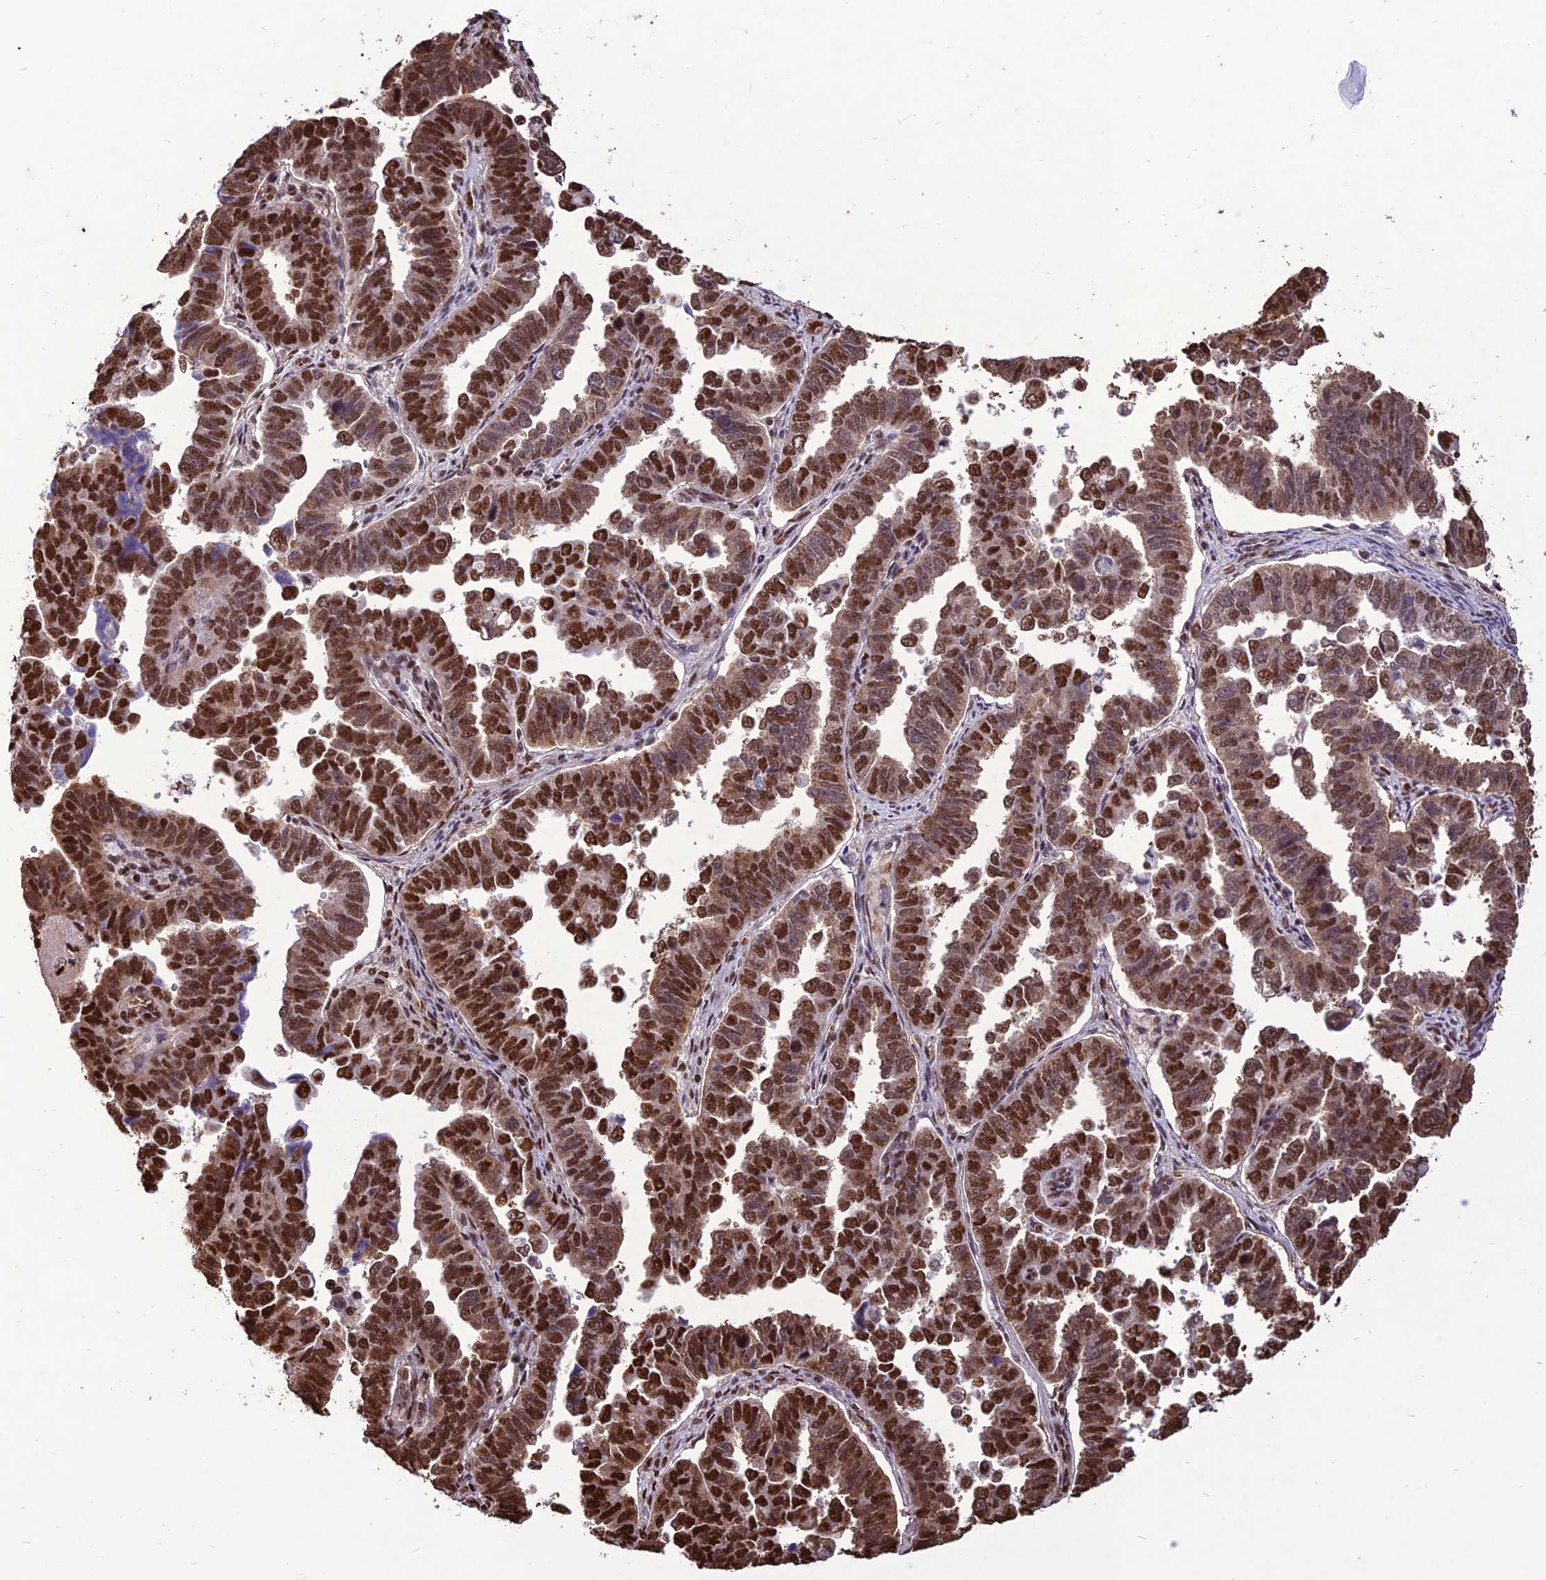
{"staining": {"intensity": "strong", "quantity": ">75%", "location": "nuclear"}, "tissue": "endometrial cancer", "cell_type": "Tumor cells", "image_type": "cancer", "snomed": [{"axis": "morphology", "description": "Adenocarcinoma, NOS"}, {"axis": "topography", "description": "Endometrium"}], "caption": "IHC of endometrial cancer displays high levels of strong nuclear expression in approximately >75% of tumor cells.", "gene": "INO80E", "patient": {"sex": "female", "age": 75}}